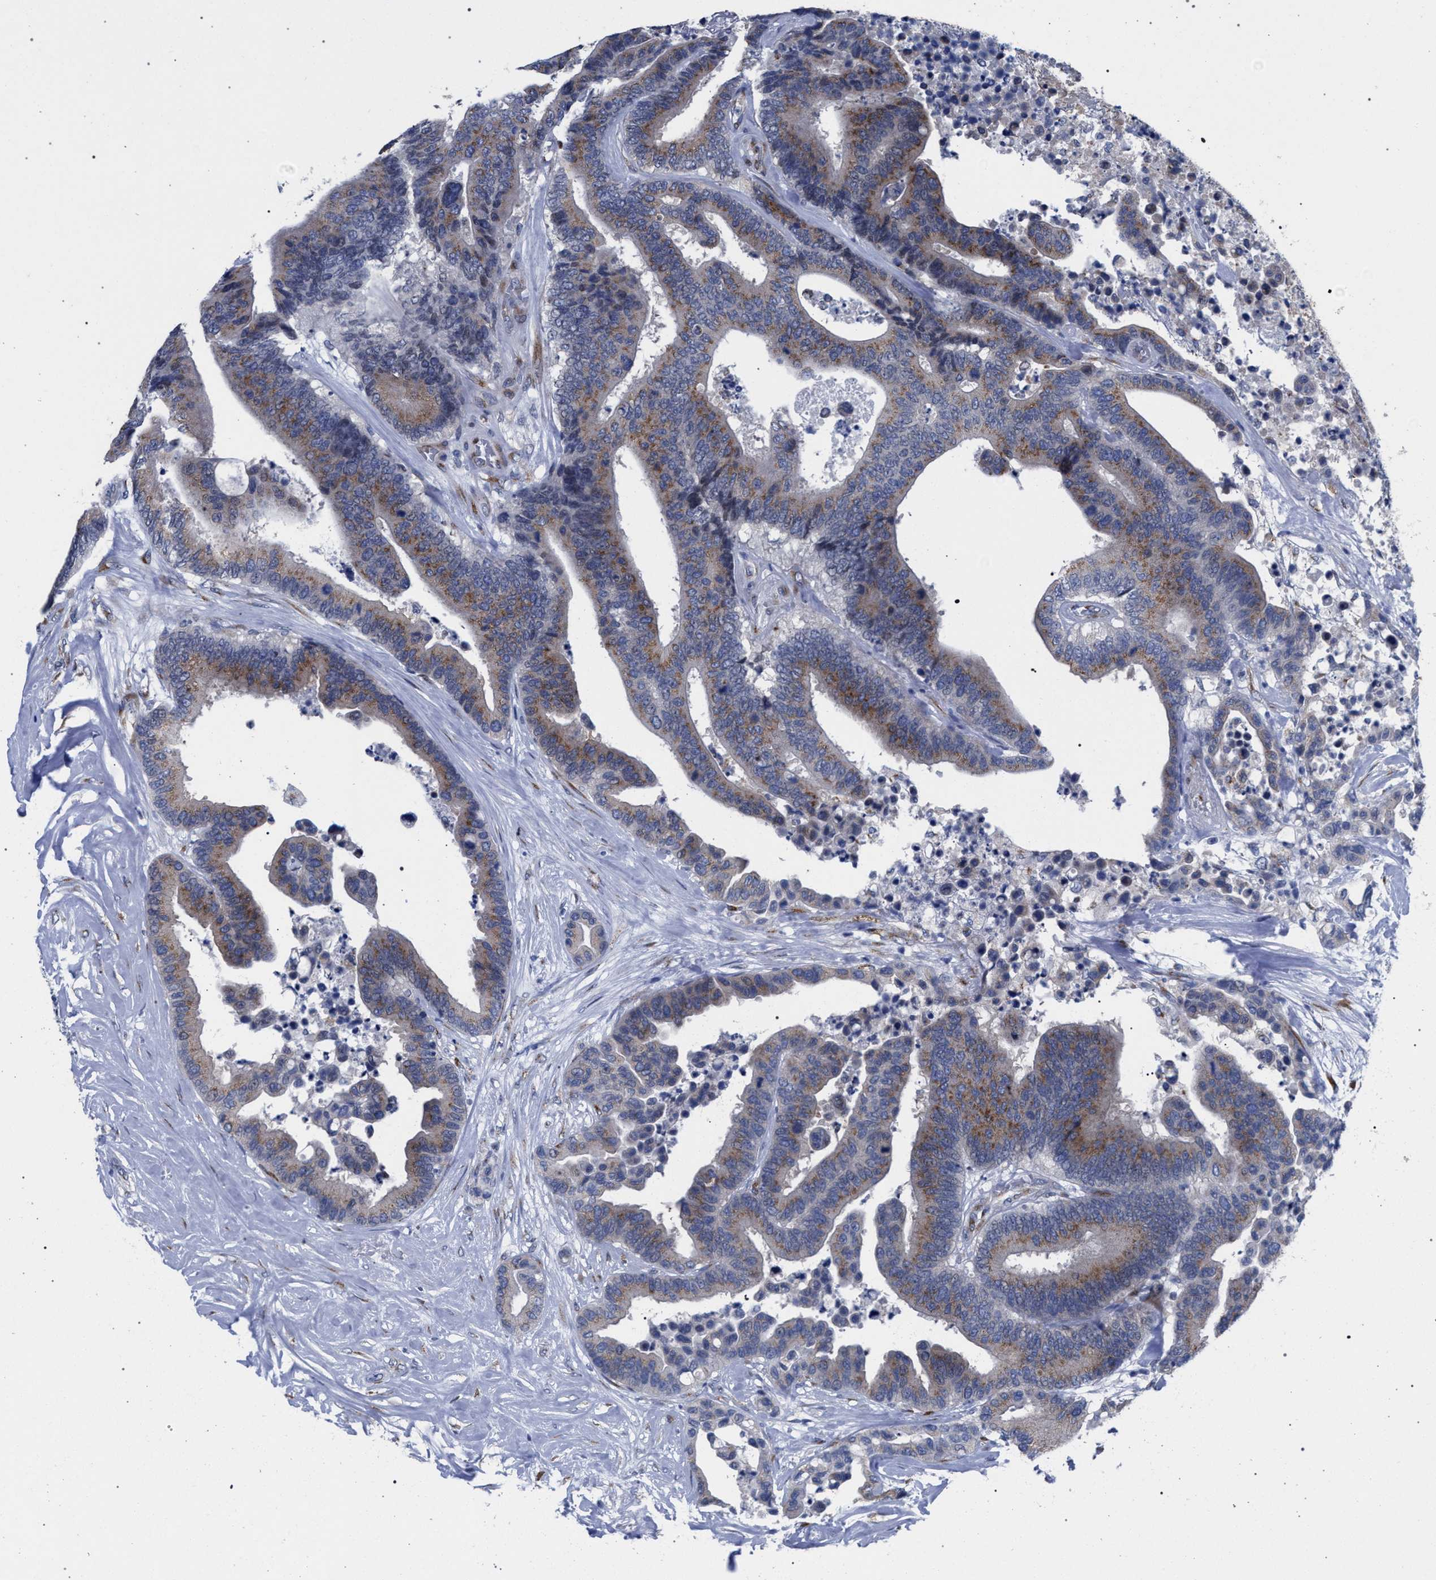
{"staining": {"intensity": "weak", "quantity": ">75%", "location": "cytoplasmic/membranous"}, "tissue": "colorectal cancer", "cell_type": "Tumor cells", "image_type": "cancer", "snomed": [{"axis": "morphology", "description": "Normal tissue, NOS"}, {"axis": "morphology", "description": "Adenocarcinoma, NOS"}, {"axis": "topography", "description": "Colon"}], "caption": "Immunohistochemistry (DAB) staining of adenocarcinoma (colorectal) shows weak cytoplasmic/membranous protein staining in about >75% of tumor cells. The staining was performed using DAB, with brown indicating positive protein expression. Nuclei are stained blue with hematoxylin.", "gene": "GOLGA2", "patient": {"sex": "male", "age": 82}}